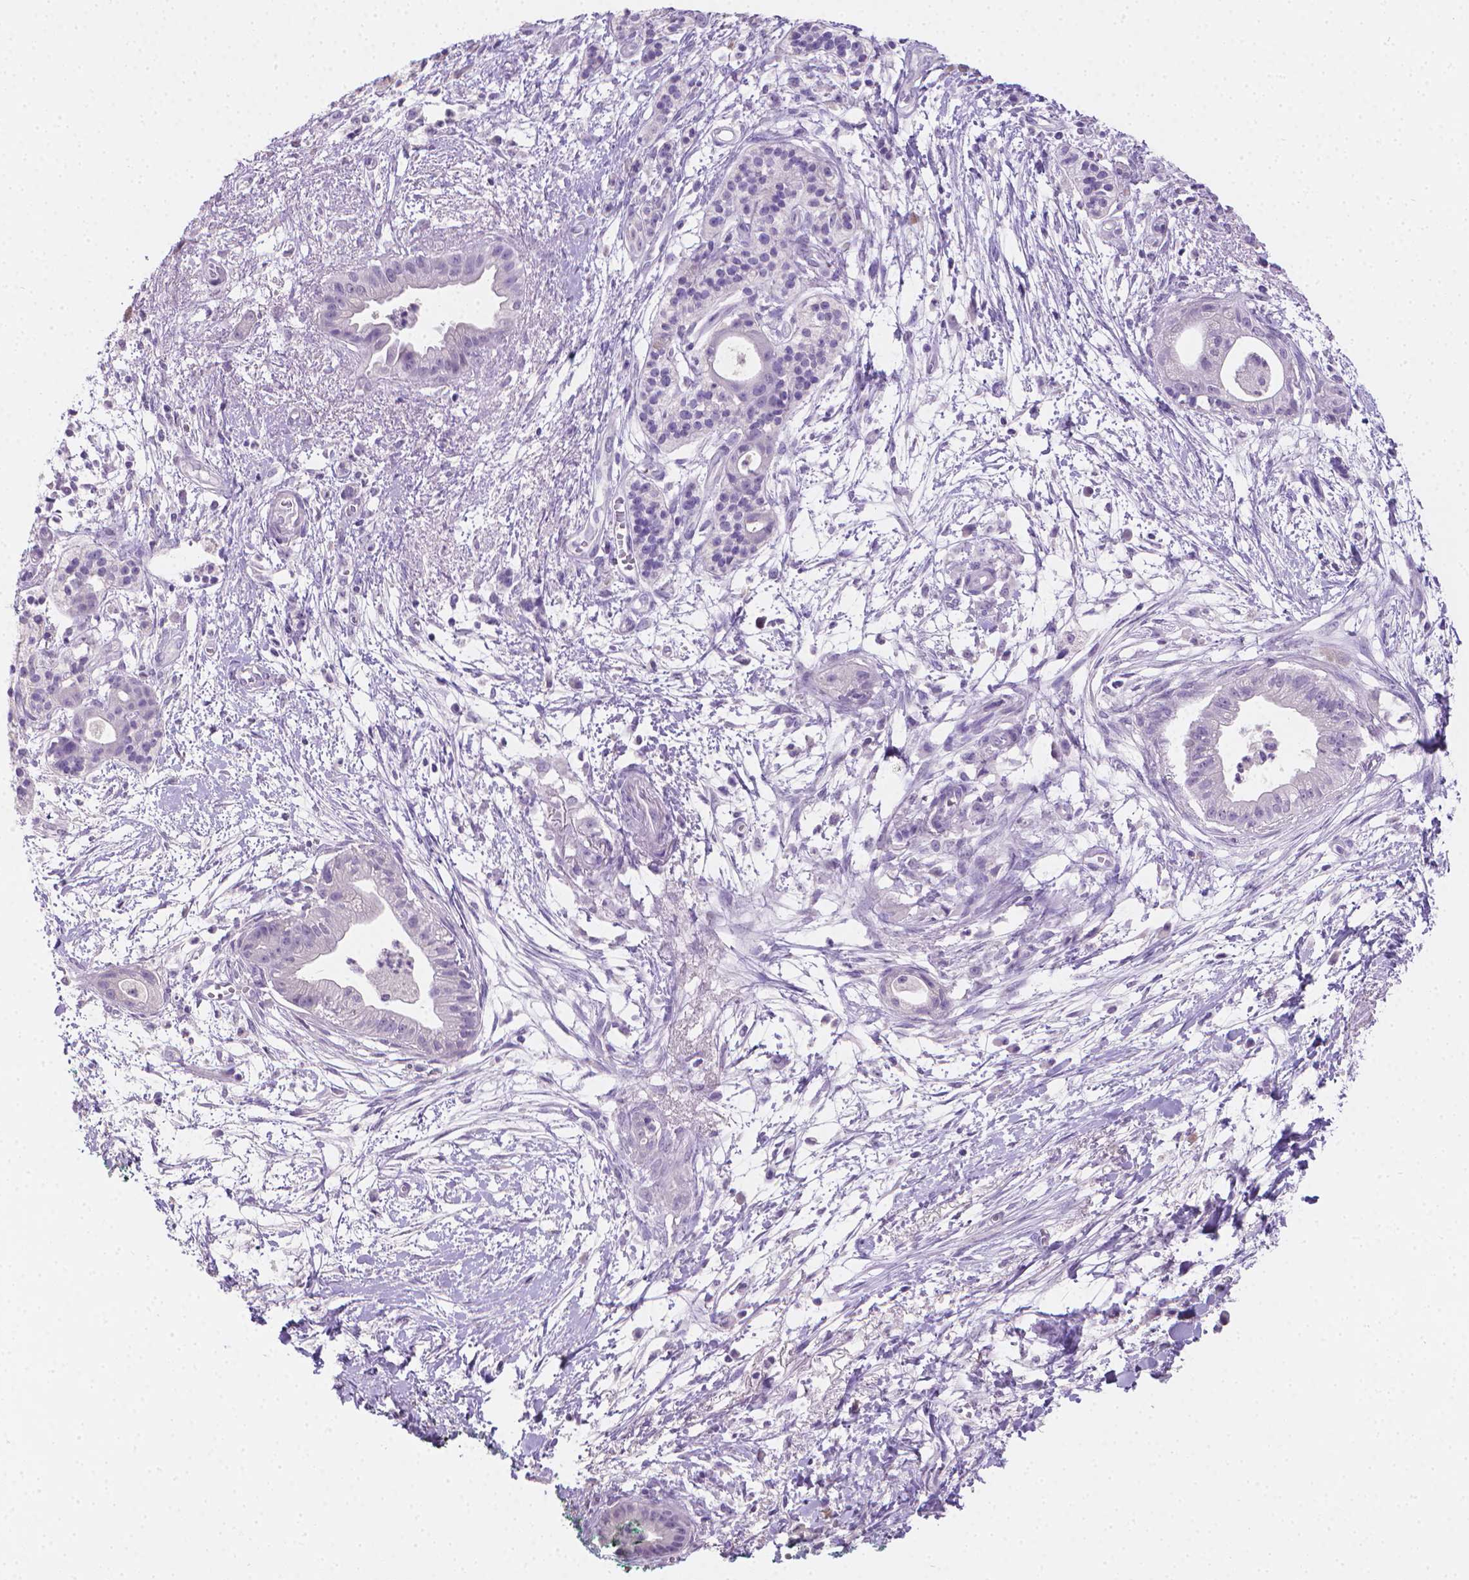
{"staining": {"intensity": "negative", "quantity": "none", "location": "none"}, "tissue": "pancreatic cancer", "cell_type": "Tumor cells", "image_type": "cancer", "snomed": [{"axis": "morphology", "description": "Normal tissue, NOS"}, {"axis": "morphology", "description": "Adenocarcinoma, NOS"}, {"axis": "topography", "description": "Lymph node"}, {"axis": "topography", "description": "Pancreas"}], "caption": "Tumor cells show no significant protein positivity in adenocarcinoma (pancreatic).", "gene": "TNNI2", "patient": {"sex": "female", "age": 58}}